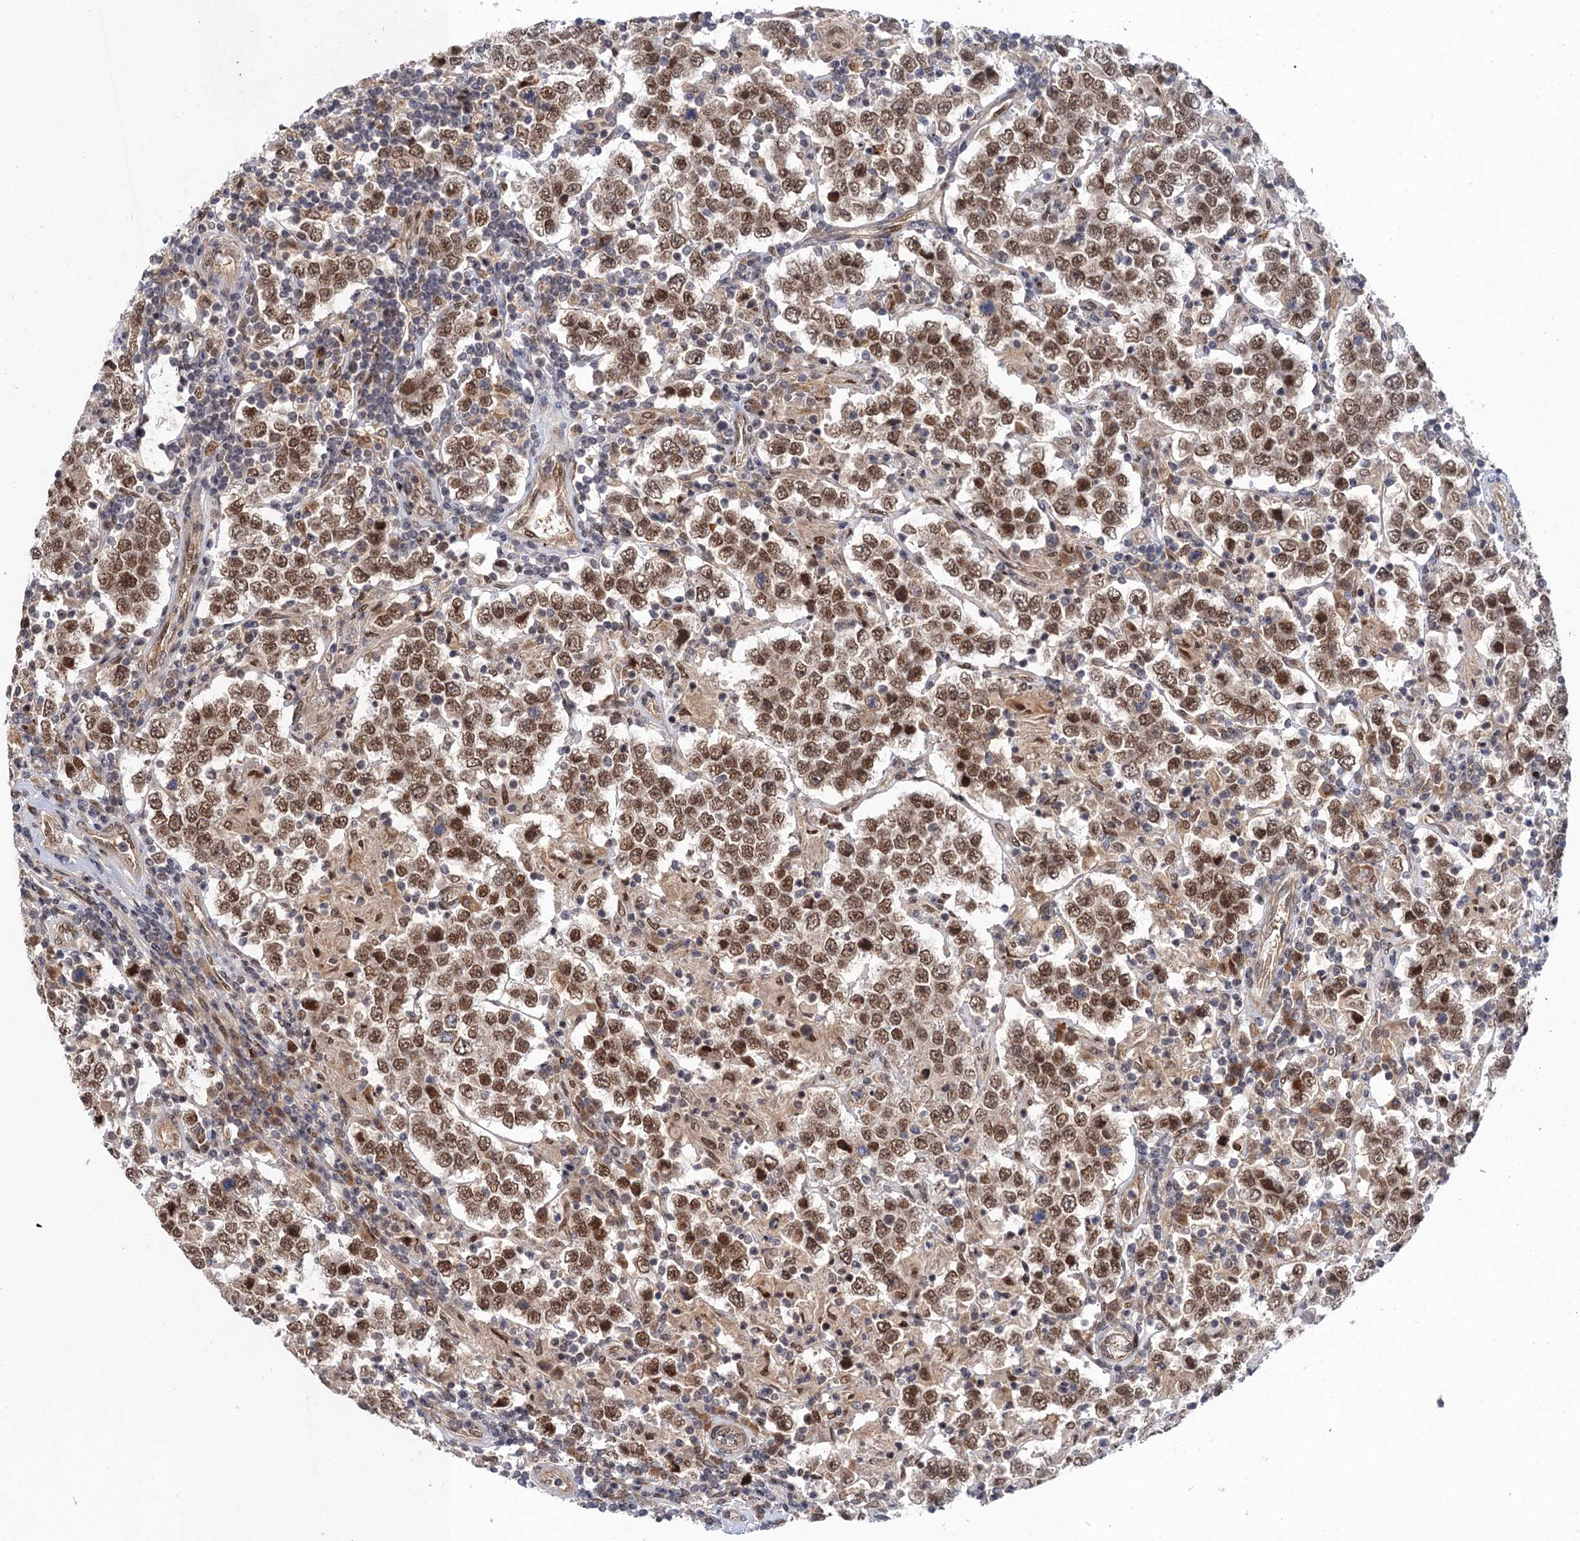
{"staining": {"intensity": "moderate", "quantity": ">75%", "location": "nuclear"}, "tissue": "testis cancer", "cell_type": "Tumor cells", "image_type": "cancer", "snomed": [{"axis": "morphology", "description": "Normal tissue, NOS"}, {"axis": "morphology", "description": "Urothelial carcinoma, High grade"}, {"axis": "morphology", "description": "Seminoma, NOS"}, {"axis": "morphology", "description": "Carcinoma, Embryonal, NOS"}, {"axis": "topography", "description": "Urinary bladder"}, {"axis": "topography", "description": "Testis"}], "caption": "Protein positivity by IHC reveals moderate nuclear positivity in approximately >75% of tumor cells in testis embryonal carcinoma.", "gene": "NEK8", "patient": {"sex": "male", "age": 41}}